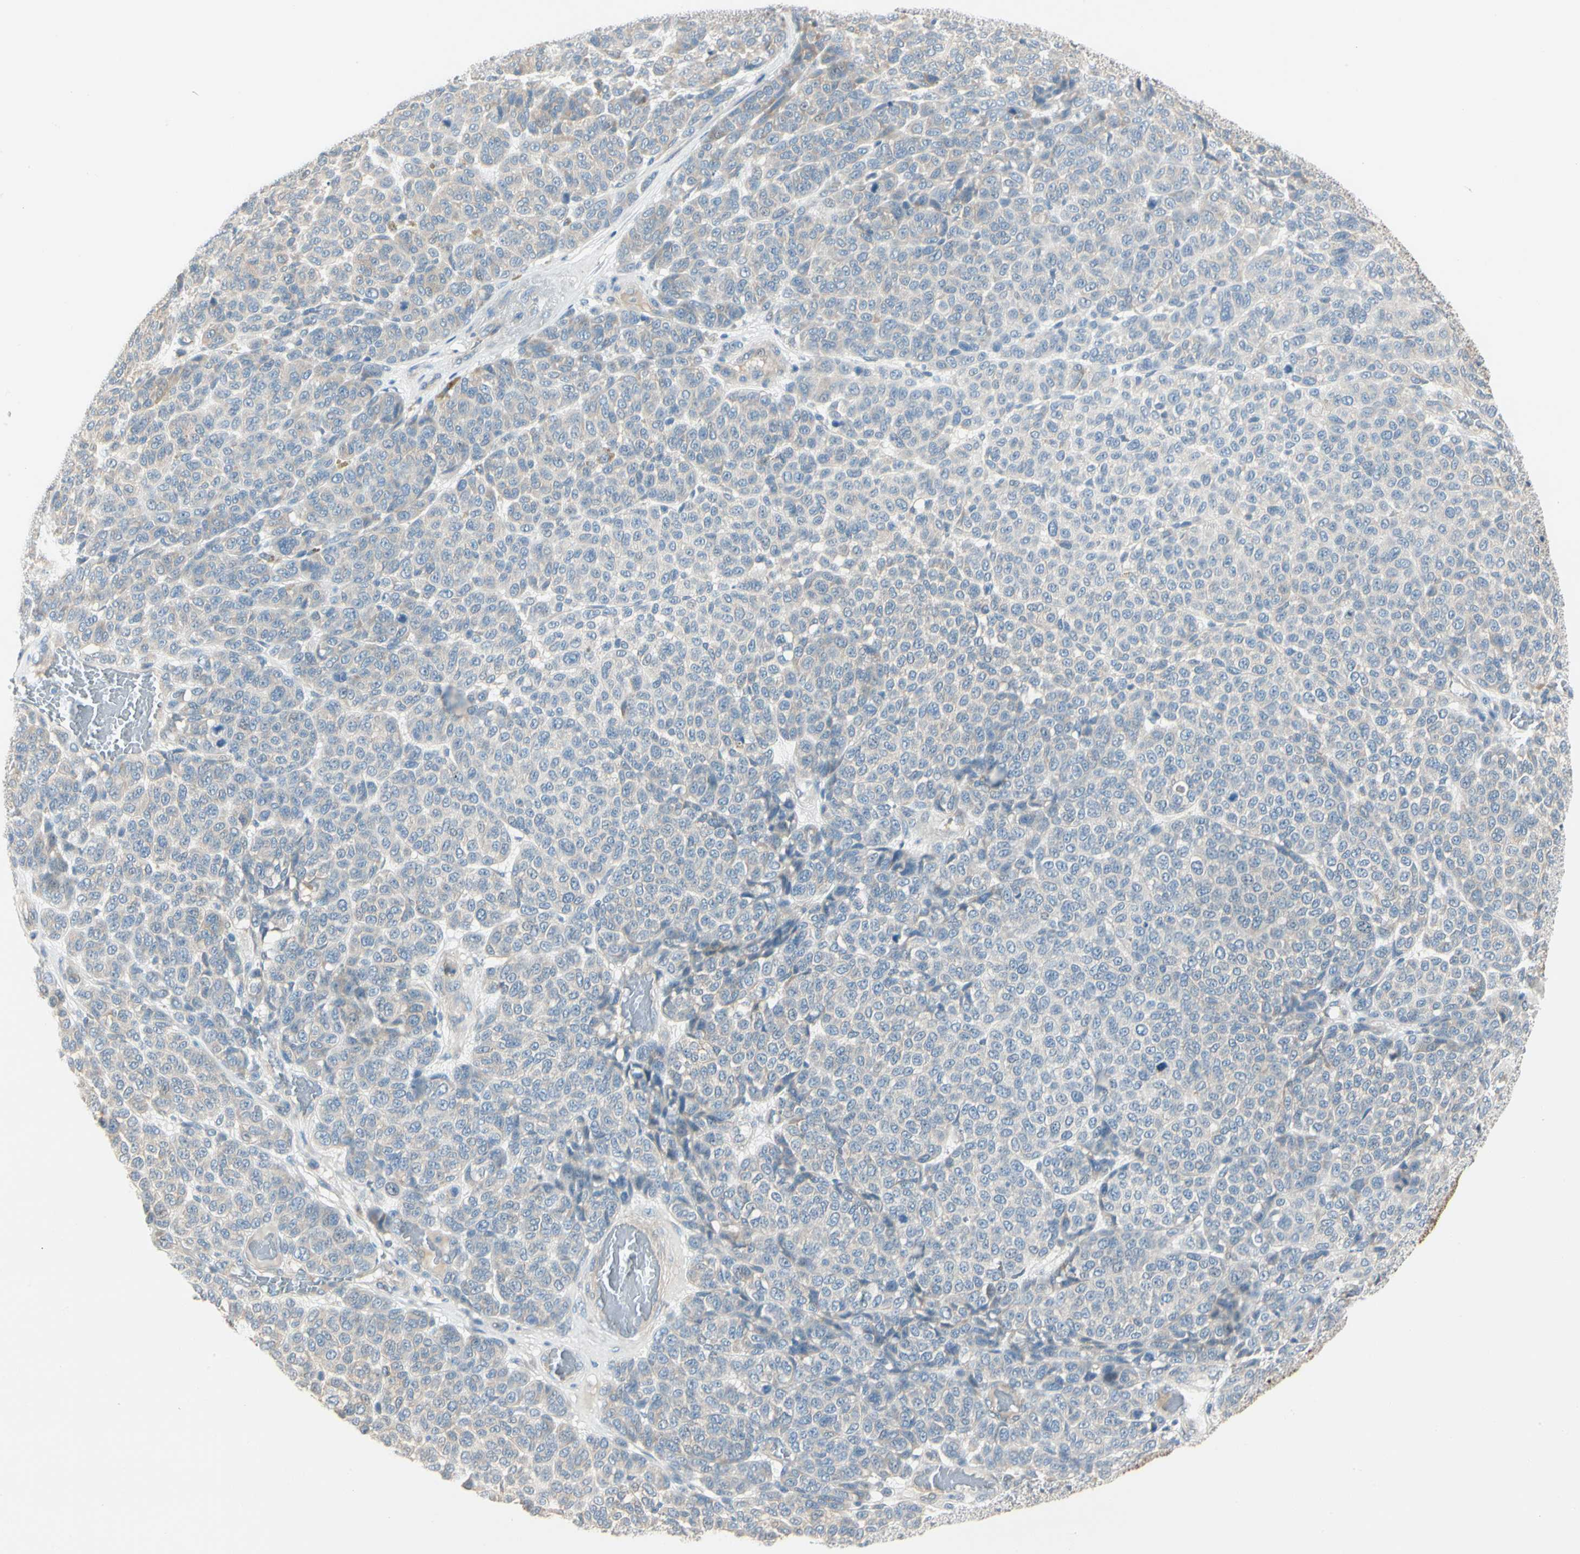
{"staining": {"intensity": "negative", "quantity": "none", "location": "none"}, "tissue": "melanoma", "cell_type": "Tumor cells", "image_type": "cancer", "snomed": [{"axis": "morphology", "description": "Malignant melanoma, NOS"}, {"axis": "topography", "description": "Skin"}], "caption": "The immunohistochemistry (IHC) micrograph has no significant staining in tumor cells of malignant melanoma tissue.", "gene": "DUSP12", "patient": {"sex": "male", "age": 59}}